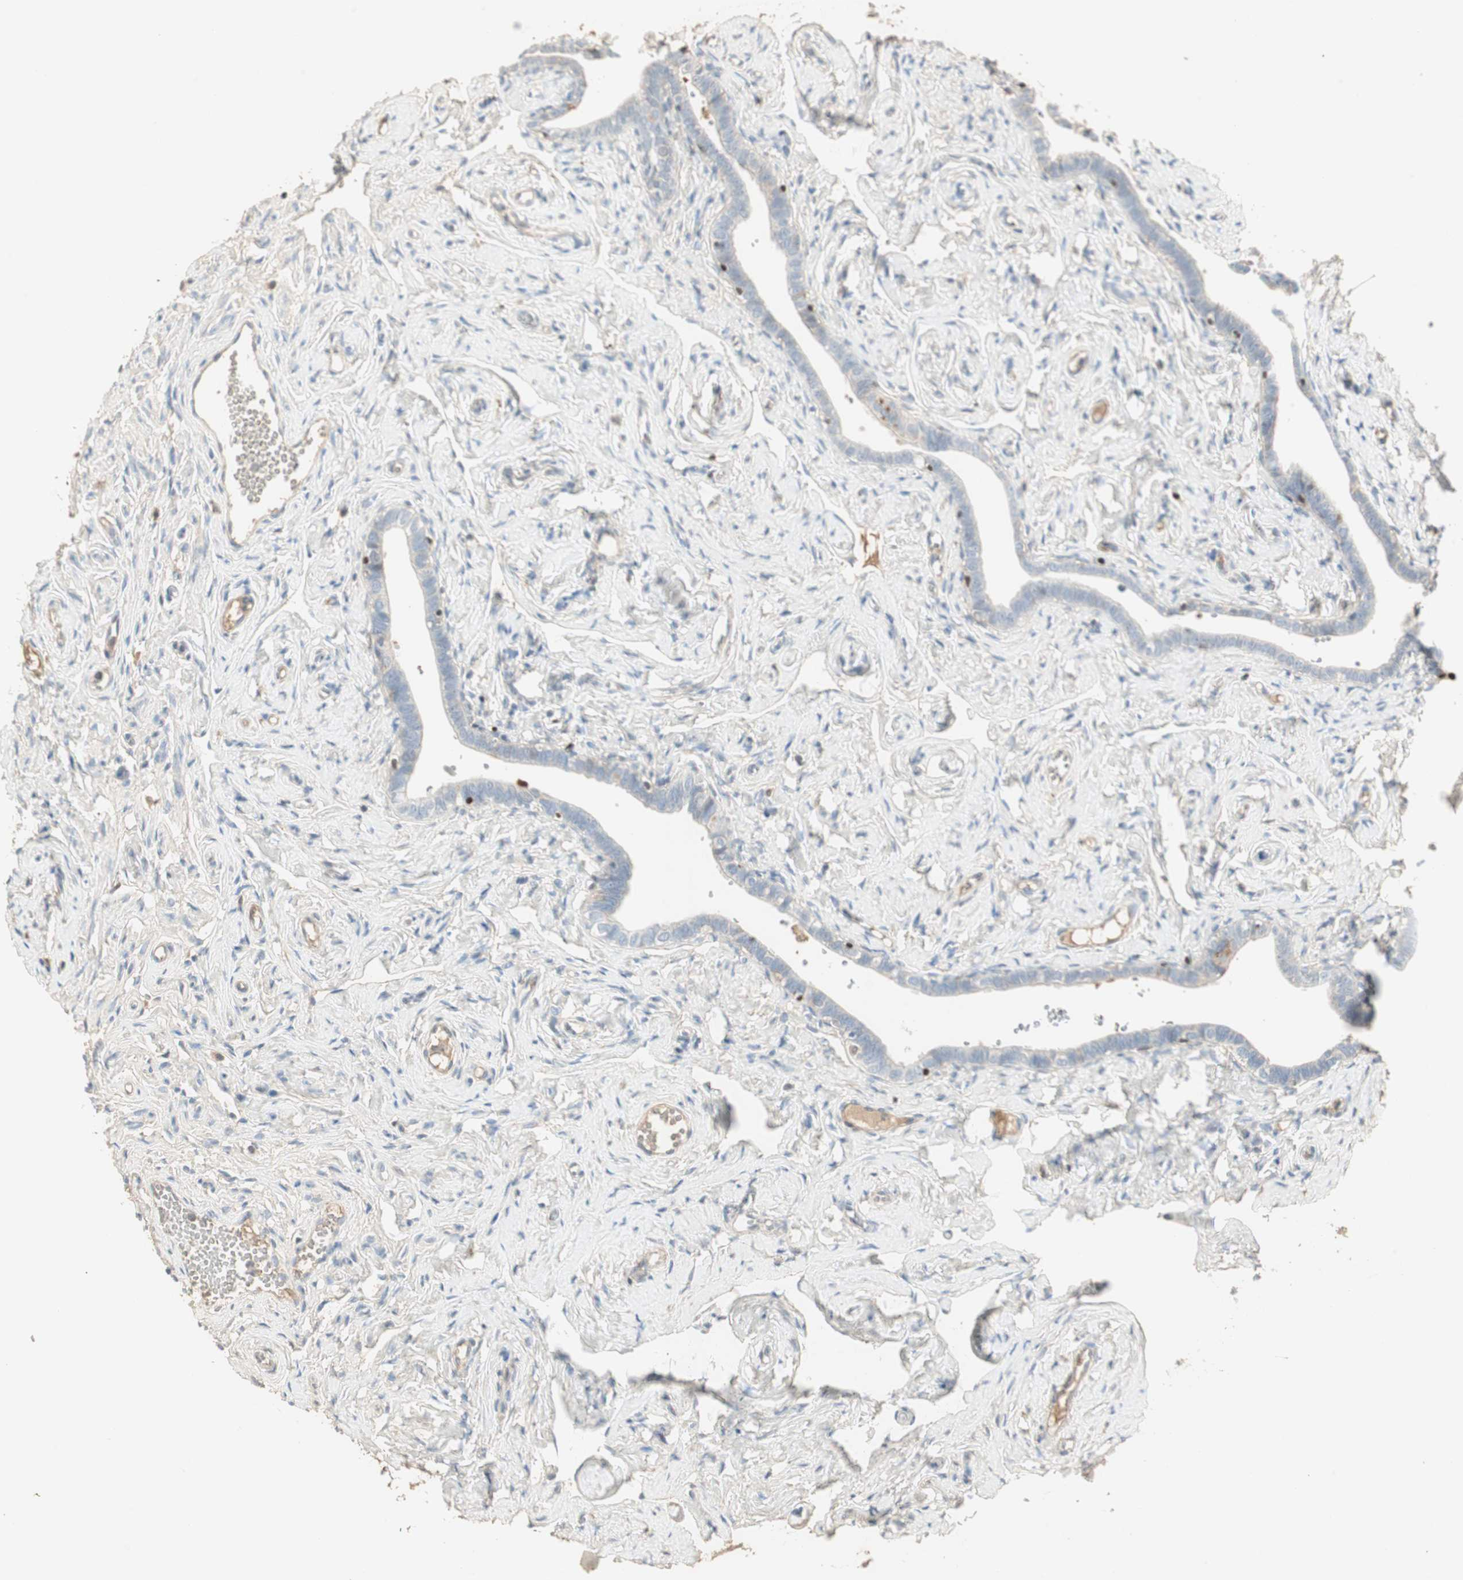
{"staining": {"intensity": "weak", "quantity": "<25%", "location": "cytoplasmic/membranous"}, "tissue": "fallopian tube", "cell_type": "Glandular cells", "image_type": "normal", "snomed": [{"axis": "morphology", "description": "Normal tissue, NOS"}, {"axis": "topography", "description": "Fallopian tube"}], "caption": "The IHC image has no significant staining in glandular cells of fallopian tube.", "gene": "RUNX2", "patient": {"sex": "female", "age": 71}}